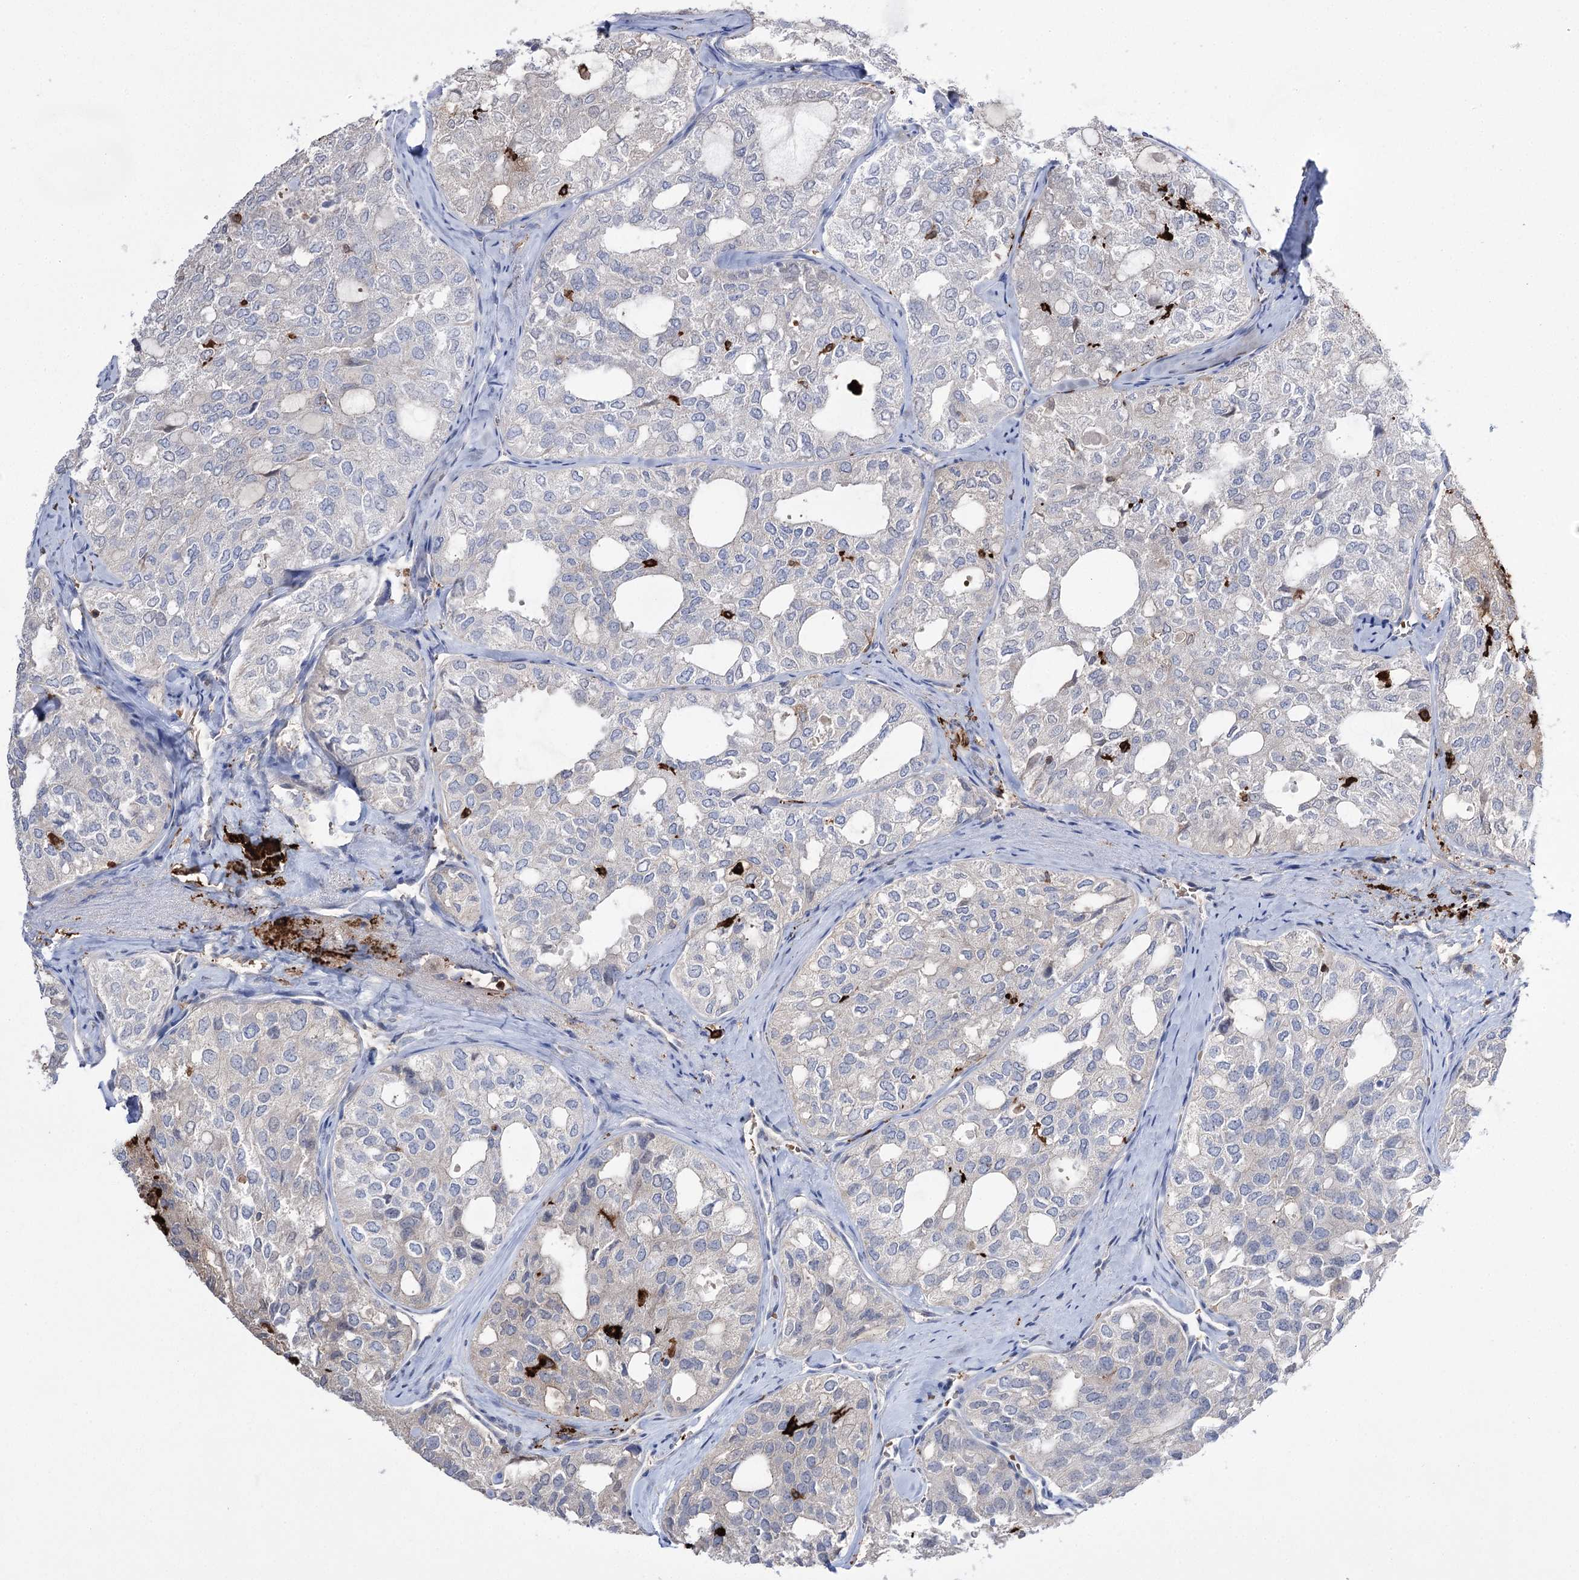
{"staining": {"intensity": "negative", "quantity": "none", "location": "none"}, "tissue": "thyroid cancer", "cell_type": "Tumor cells", "image_type": "cancer", "snomed": [{"axis": "morphology", "description": "Follicular adenoma carcinoma, NOS"}, {"axis": "topography", "description": "Thyroid gland"}], "caption": "Immunohistochemical staining of follicular adenoma carcinoma (thyroid) displays no significant positivity in tumor cells.", "gene": "ZNF622", "patient": {"sex": "male", "age": 75}}